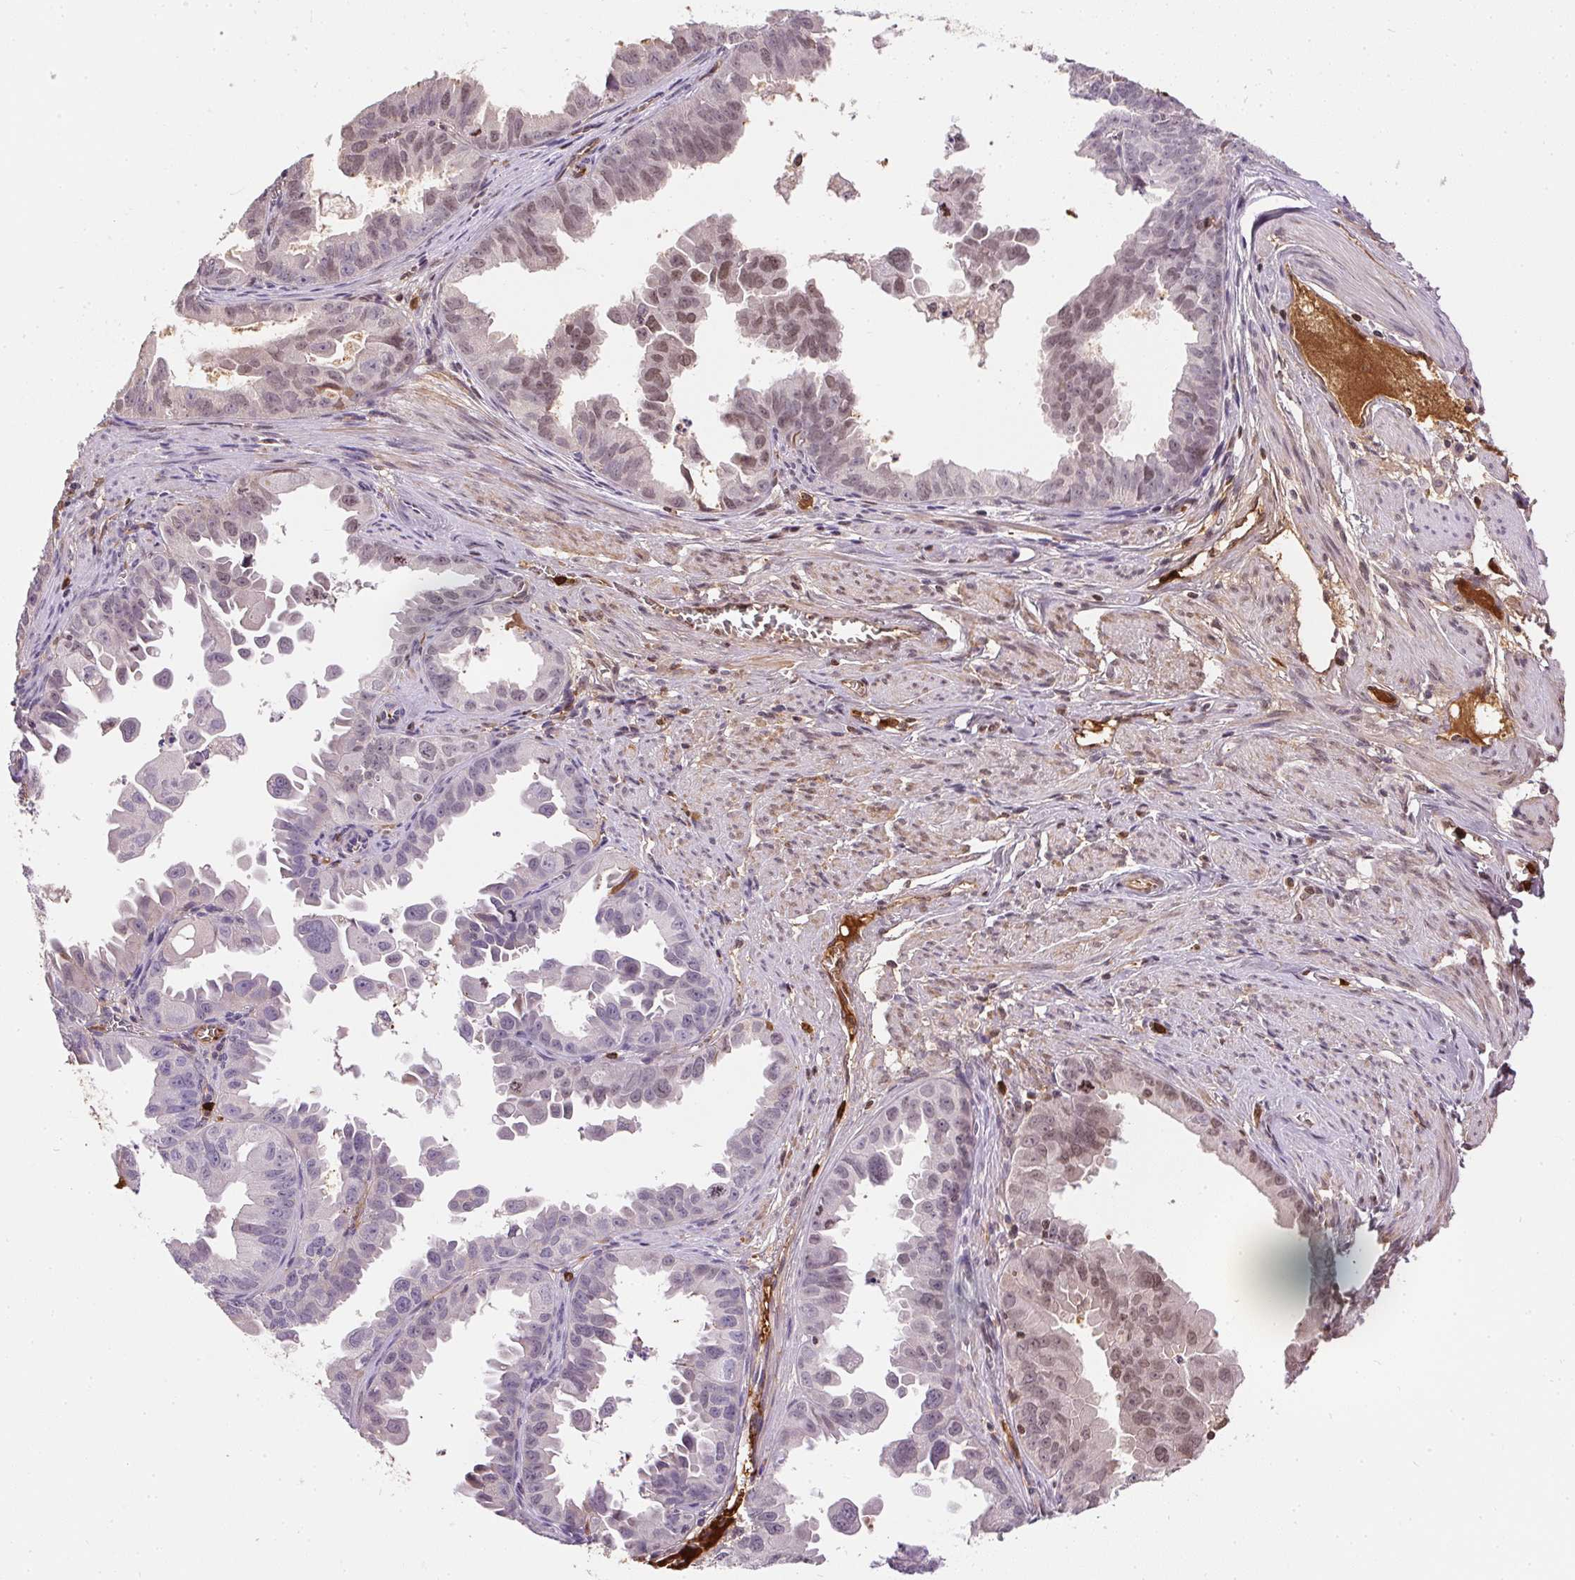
{"staining": {"intensity": "moderate", "quantity": "<25%", "location": "nuclear"}, "tissue": "ovarian cancer", "cell_type": "Tumor cells", "image_type": "cancer", "snomed": [{"axis": "morphology", "description": "Carcinoma, endometroid"}, {"axis": "topography", "description": "Ovary"}], "caption": "Immunohistochemistry micrograph of neoplastic tissue: ovarian cancer (endometroid carcinoma) stained using IHC shows low levels of moderate protein expression localized specifically in the nuclear of tumor cells, appearing as a nuclear brown color.", "gene": "ORM1", "patient": {"sex": "female", "age": 85}}